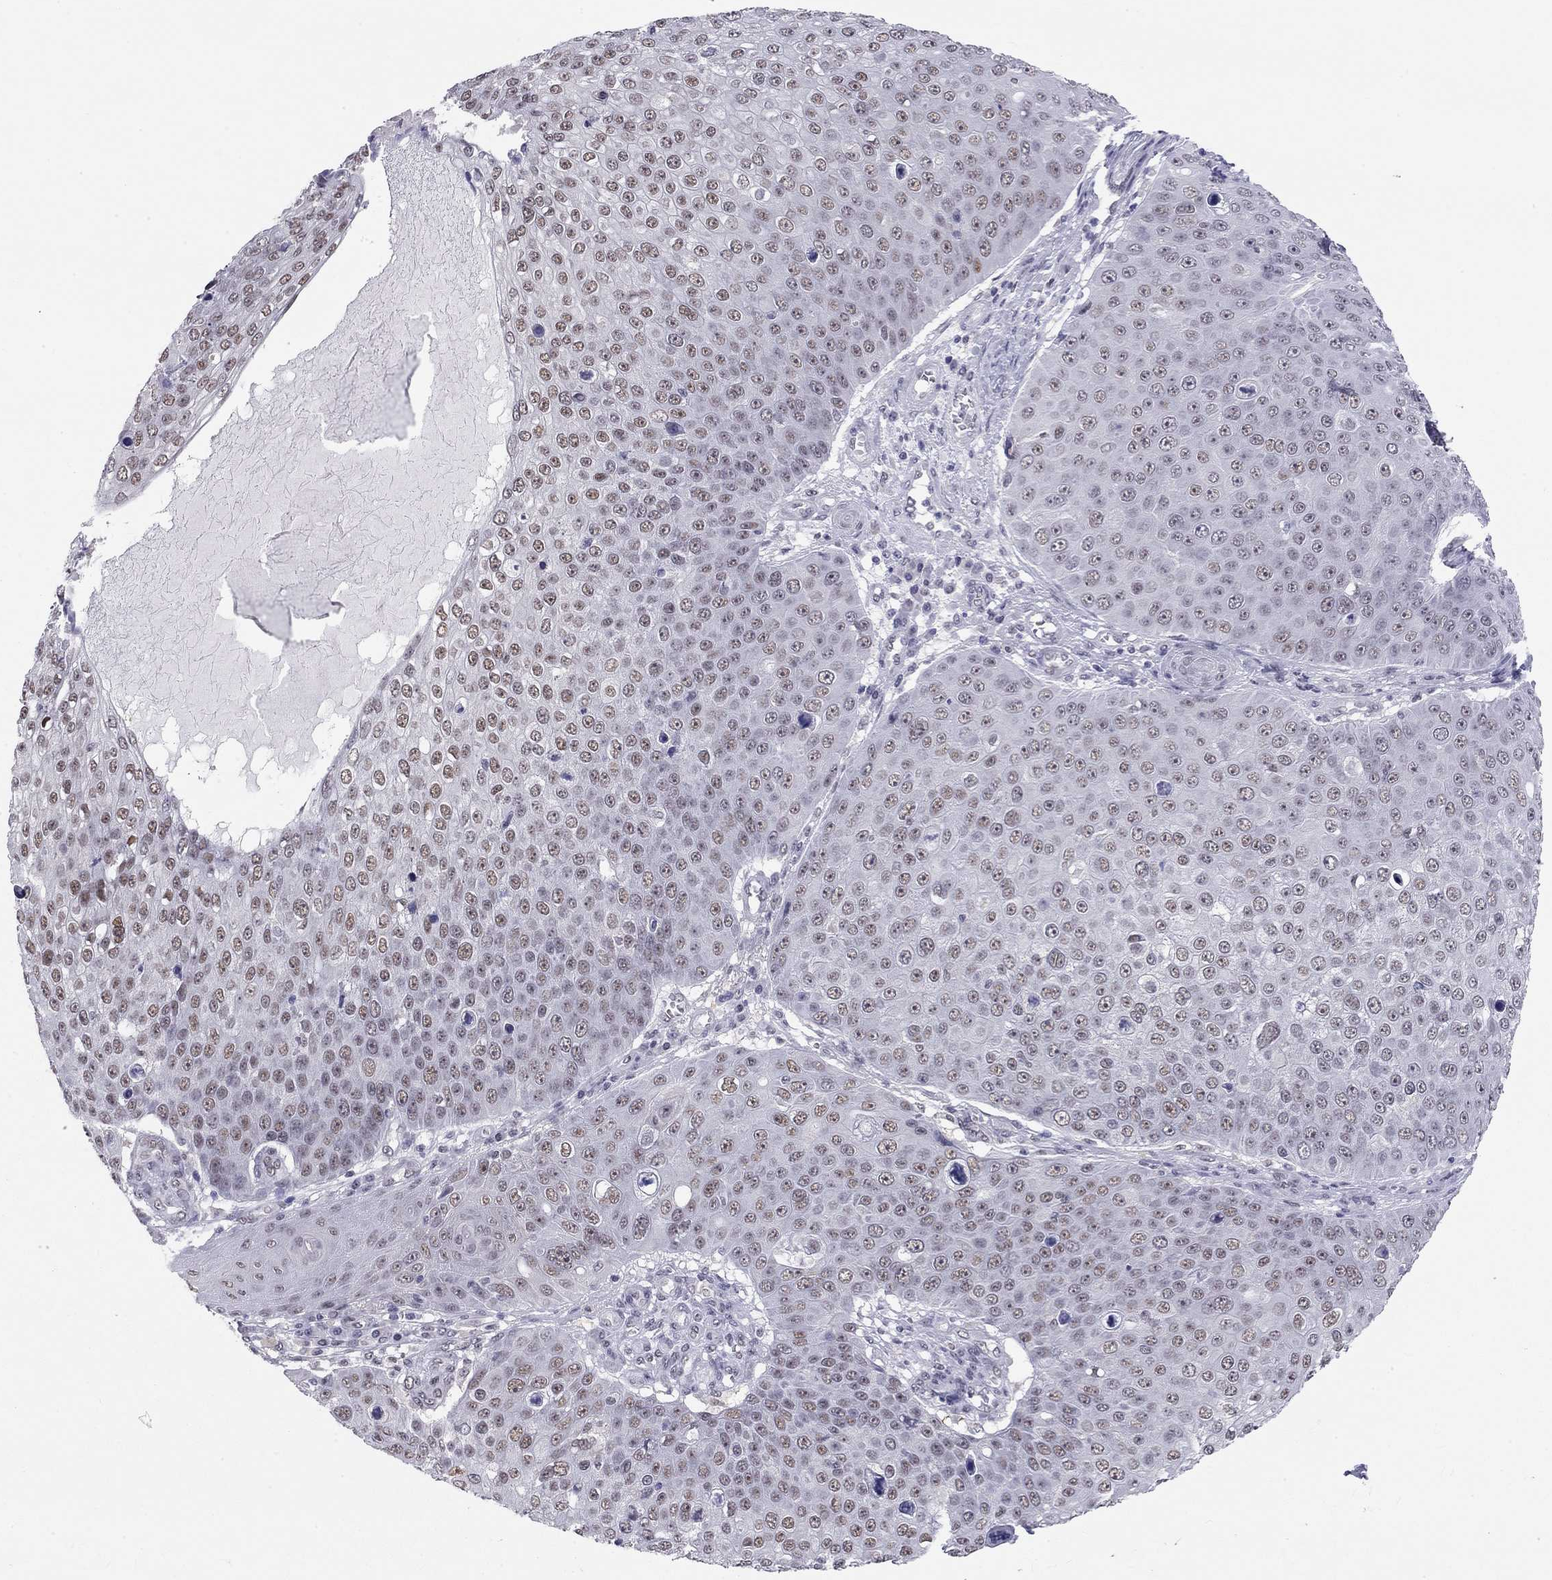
{"staining": {"intensity": "moderate", "quantity": ">75%", "location": "nuclear"}, "tissue": "skin cancer", "cell_type": "Tumor cells", "image_type": "cancer", "snomed": [{"axis": "morphology", "description": "Squamous cell carcinoma, NOS"}, {"axis": "topography", "description": "Skin"}], "caption": "Skin cancer (squamous cell carcinoma) stained for a protein (brown) demonstrates moderate nuclear positive staining in about >75% of tumor cells.", "gene": "DOT1L", "patient": {"sex": "male", "age": 71}}